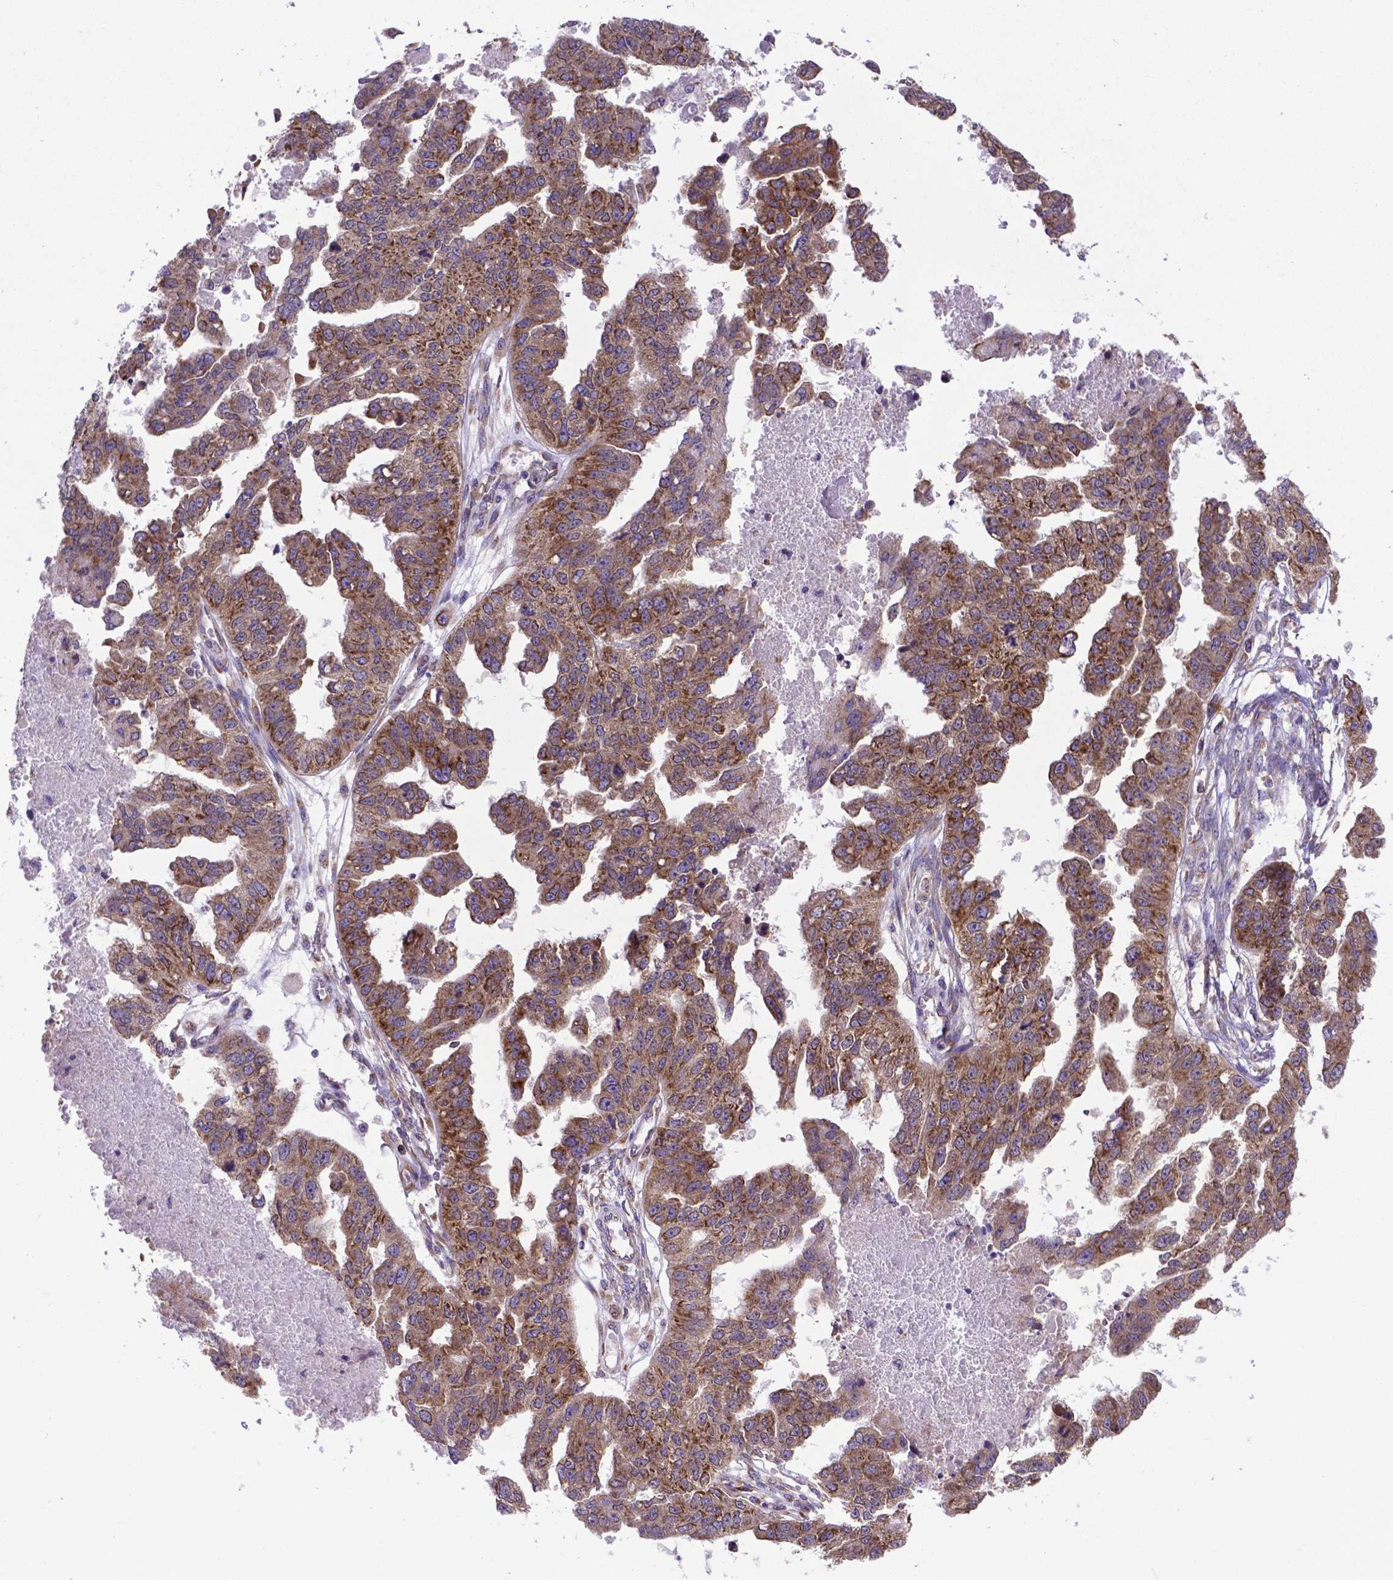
{"staining": {"intensity": "moderate", "quantity": ">75%", "location": "cytoplasmic/membranous"}, "tissue": "ovarian cancer", "cell_type": "Tumor cells", "image_type": "cancer", "snomed": [{"axis": "morphology", "description": "Cystadenocarcinoma, serous, NOS"}, {"axis": "topography", "description": "Ovary"}], "caption": "Brown immunohistochemical staining in human serous cystadenocarcinoma (ovarian) shows moderate cytoplasmic/membranous positivity in approximately >75% of tumor cells. The staining was performed using DAB to visualize the protein expression in brown, while the nuclei were stained in blue with hematoxylin (Magnification: 20x).", "gene": "WDR83OS", "patient": {"sex": "female", "age": 58}}